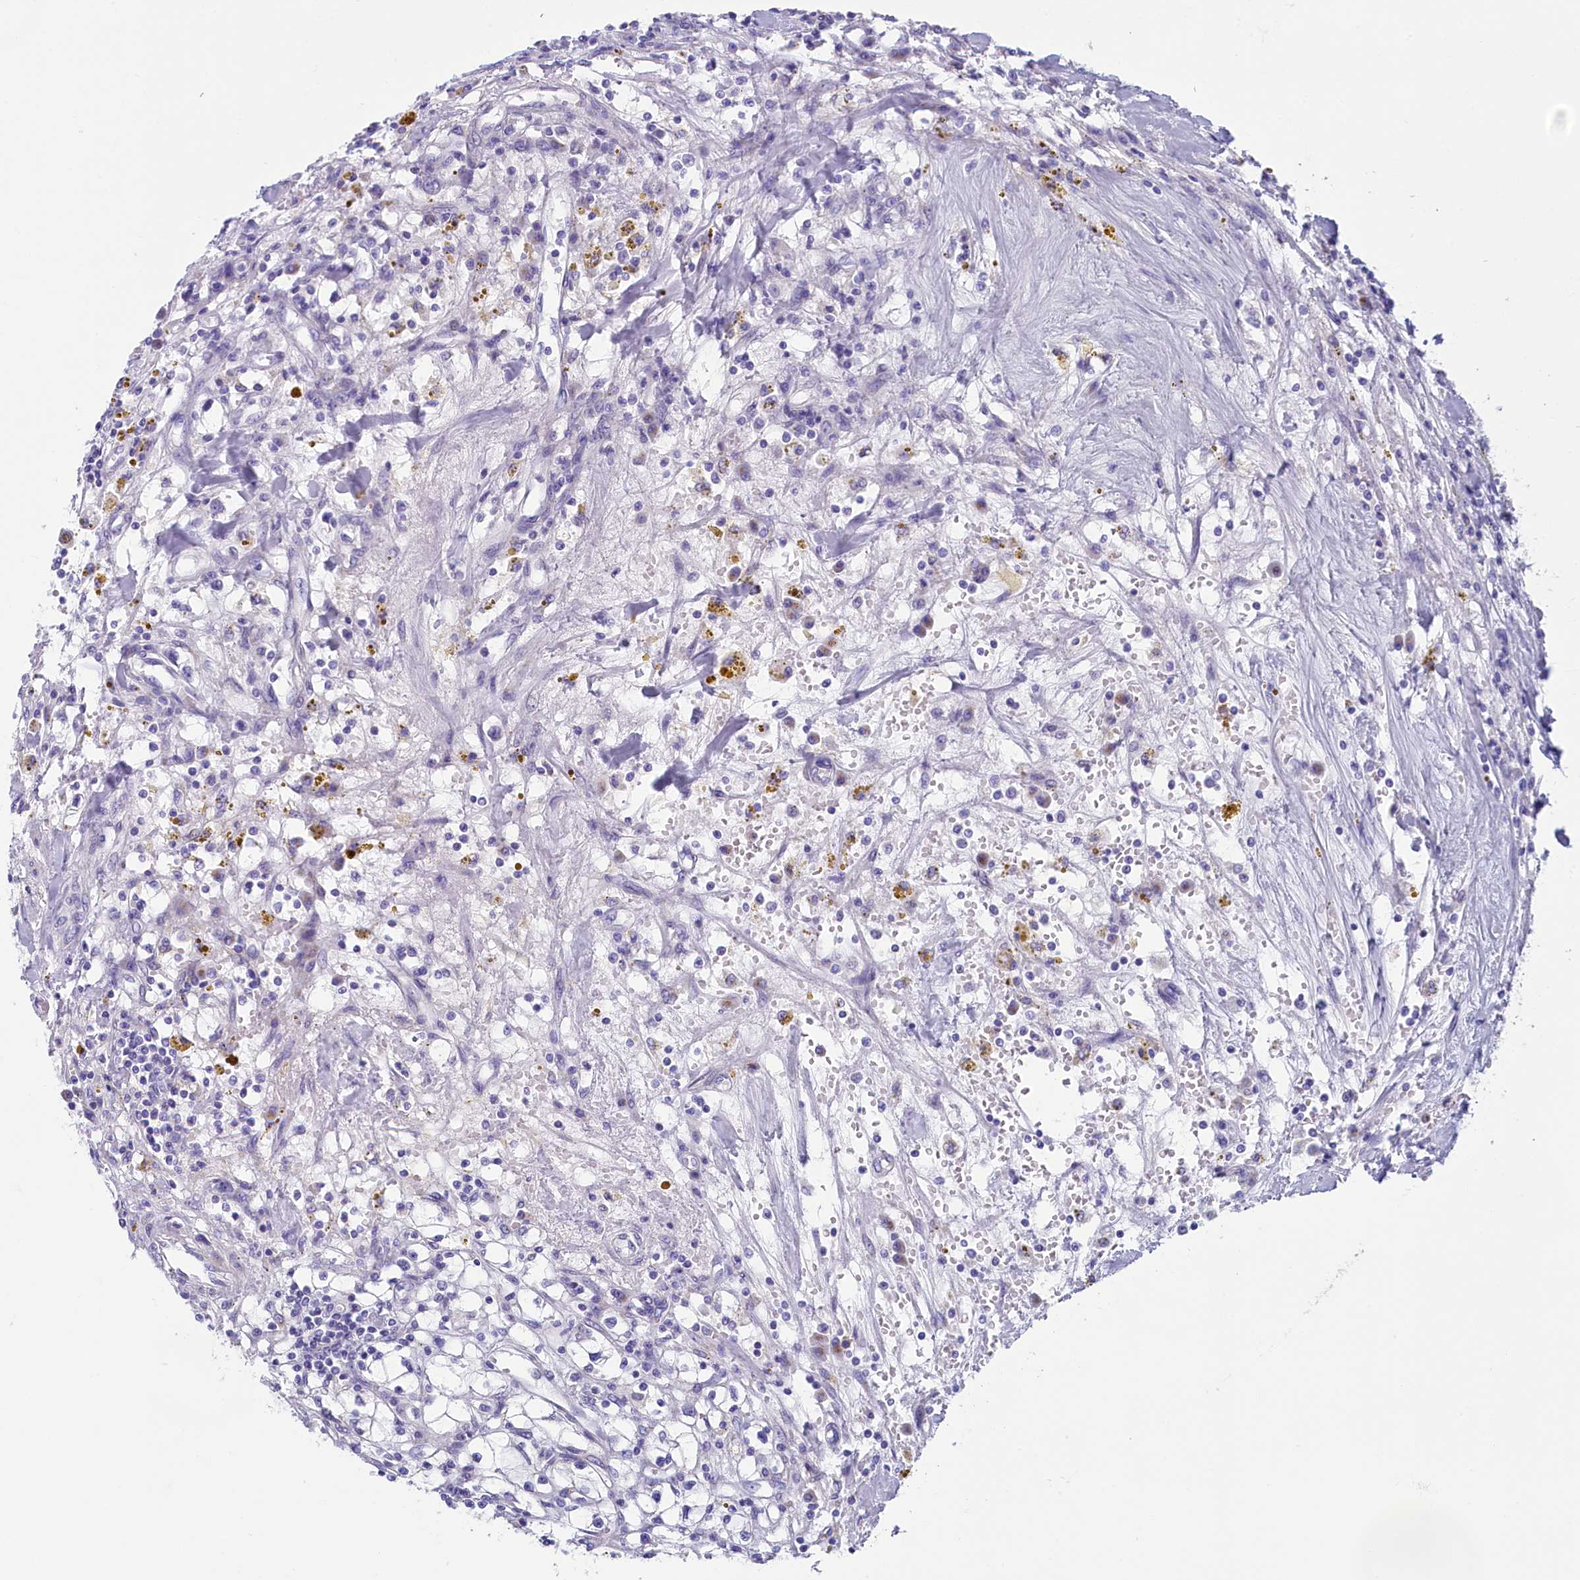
{"staining": {"intensity": "negative", "quantity": "none", "location": "none"}, "tissue": "renal cancer", "cell_type": "Tumor cells", "image_type": "cancer", "snomed": [{"axis": "morphology", "description": "Adenocarcinoma, NOS"}, {"axis": "topography", "description": "Kidney"}], "caption": "Protein analysis of renal adenocarcinoma exhibits no significant expression in tumor cells.", "gene": "SKA3", "patient": {"sex": "male", "age": 56}}